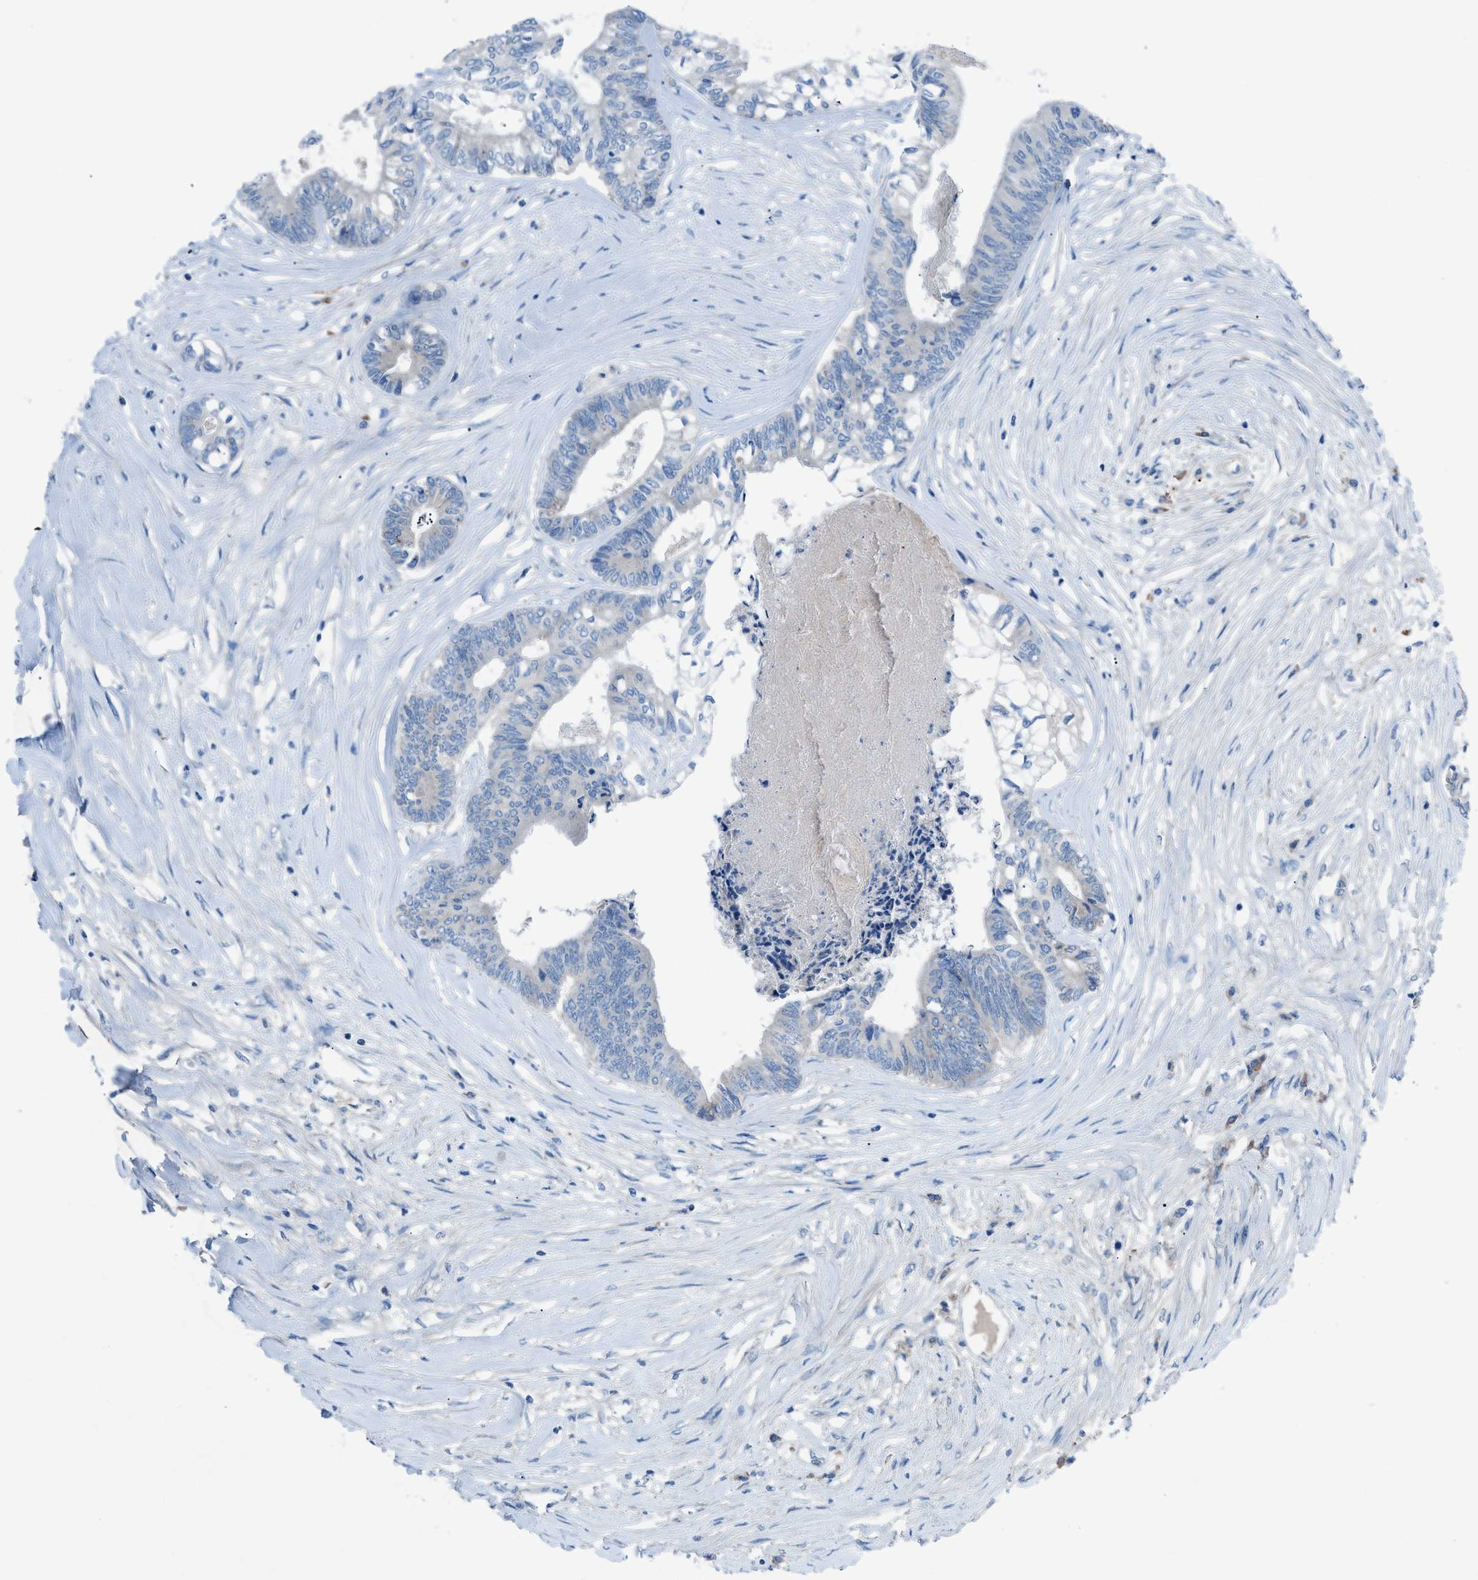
{"staining": {"intensity": "negative", "quantity": "none", "location": "none"}, "tissue": "colorectal cancer", "cell_type": "Tumor cells", "image_type": "cancer", "snomed": [{"axis": "morphology", "description": "Adenocarcinoma, NOS"}, {"axis": "topography", "description": "Rectum"}], "caption": "Colorectal adenocarcinoma stained for a protein using IHC reveals no expression tumor cells.", "gene": "C5AR2", "patient": {"sex": "male", "age": 63}}